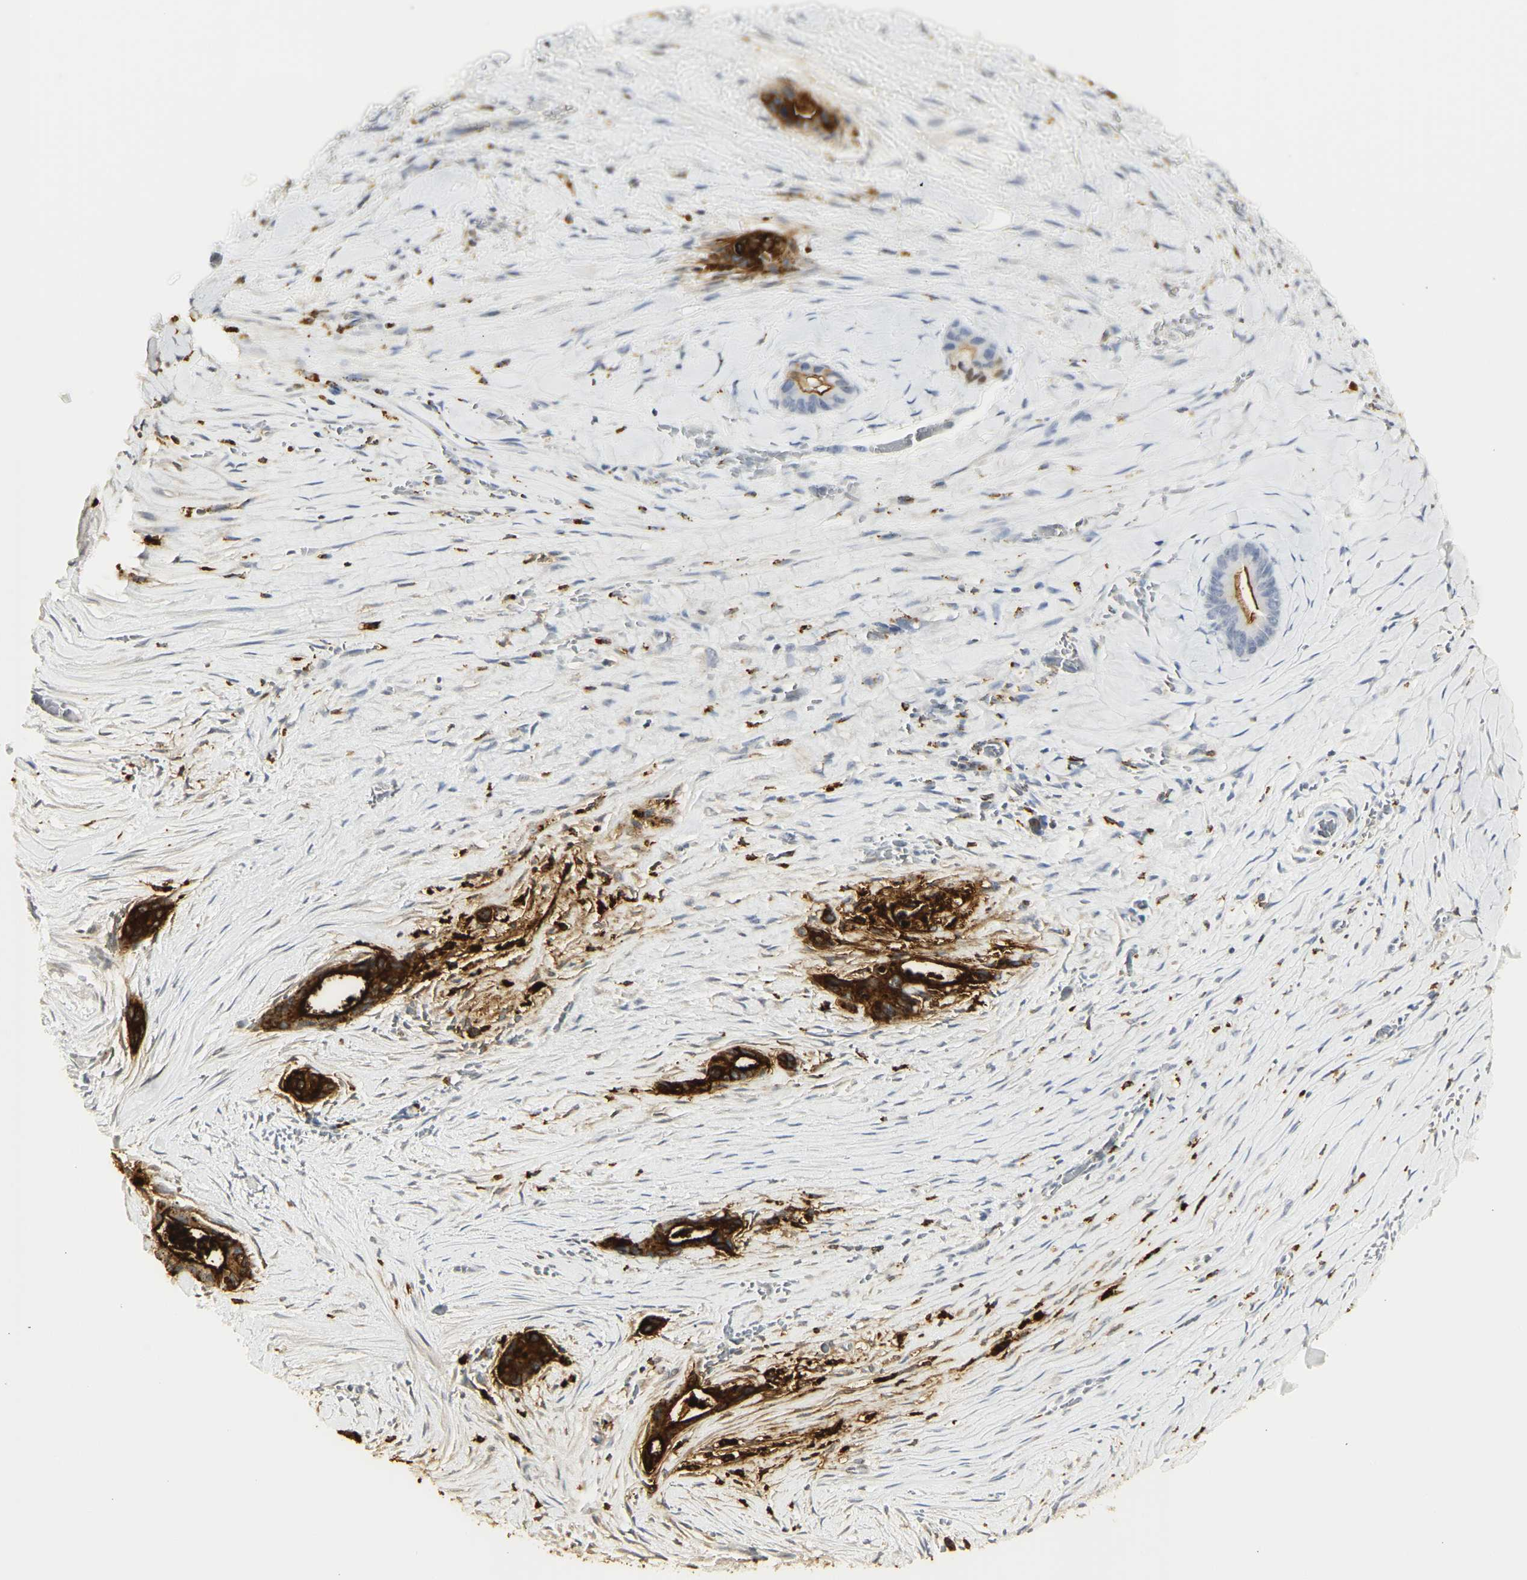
{"staining": {"intensity": "strong", "quantity": ">75%", "location": "cytoplasmic/membranous"}, "tissue": "liver cancer", "cell_type": "Tumor cells", "image_type": "cancer", "snomed": [{"axis": "morphology", "description": "Cholangiocarcinoma"}, {"axis": "topography", "description": "Liver"}], "caption": "About >75% of tumor cells in liver cancer display strong cytoplasmic/membranous protein staining as visualized by brown immunohistochemical staining.", "gene": "CEACAM5", "patient": {"sex": "female", "age": 55}}